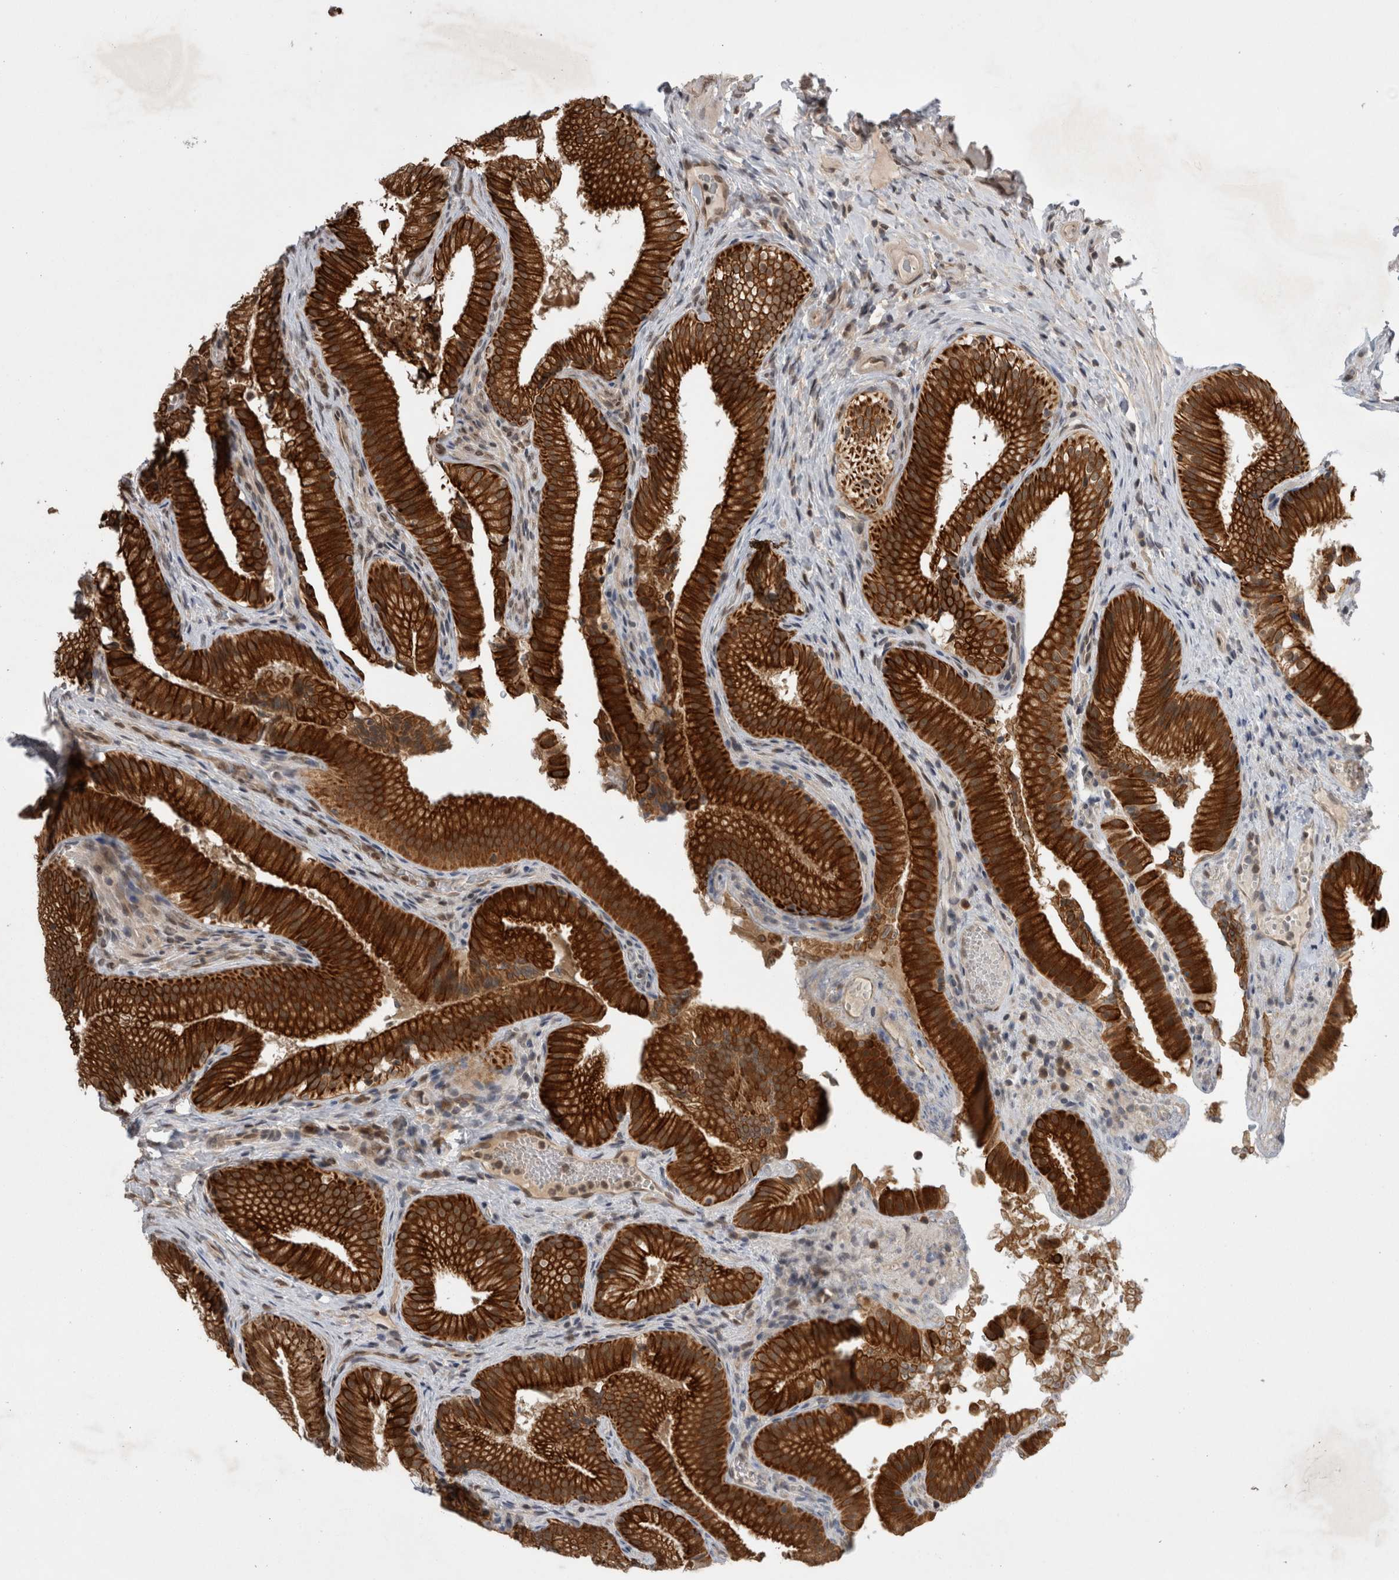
{"staining": {"intensity": "strong", "quantity": ">75%", "location": "cytoplasmic/membranous"}, "tissue": "gallbladder", "cell_type": "Glandular cells", "image_type": "normal", "snomed": [{"axis": "morphology", "description": "Normal tissue, NOS"}, {"axis": "topography", "description": "Gallbladder"}], "caption": "DAB immunohistochemical staining of normal gallbladder shows strong cytoplasmic/membranous protein positivity in approximately >75% of glandular cells.", "gene": "ZNF341", "patient": {"sex": "female", "age": 30}}